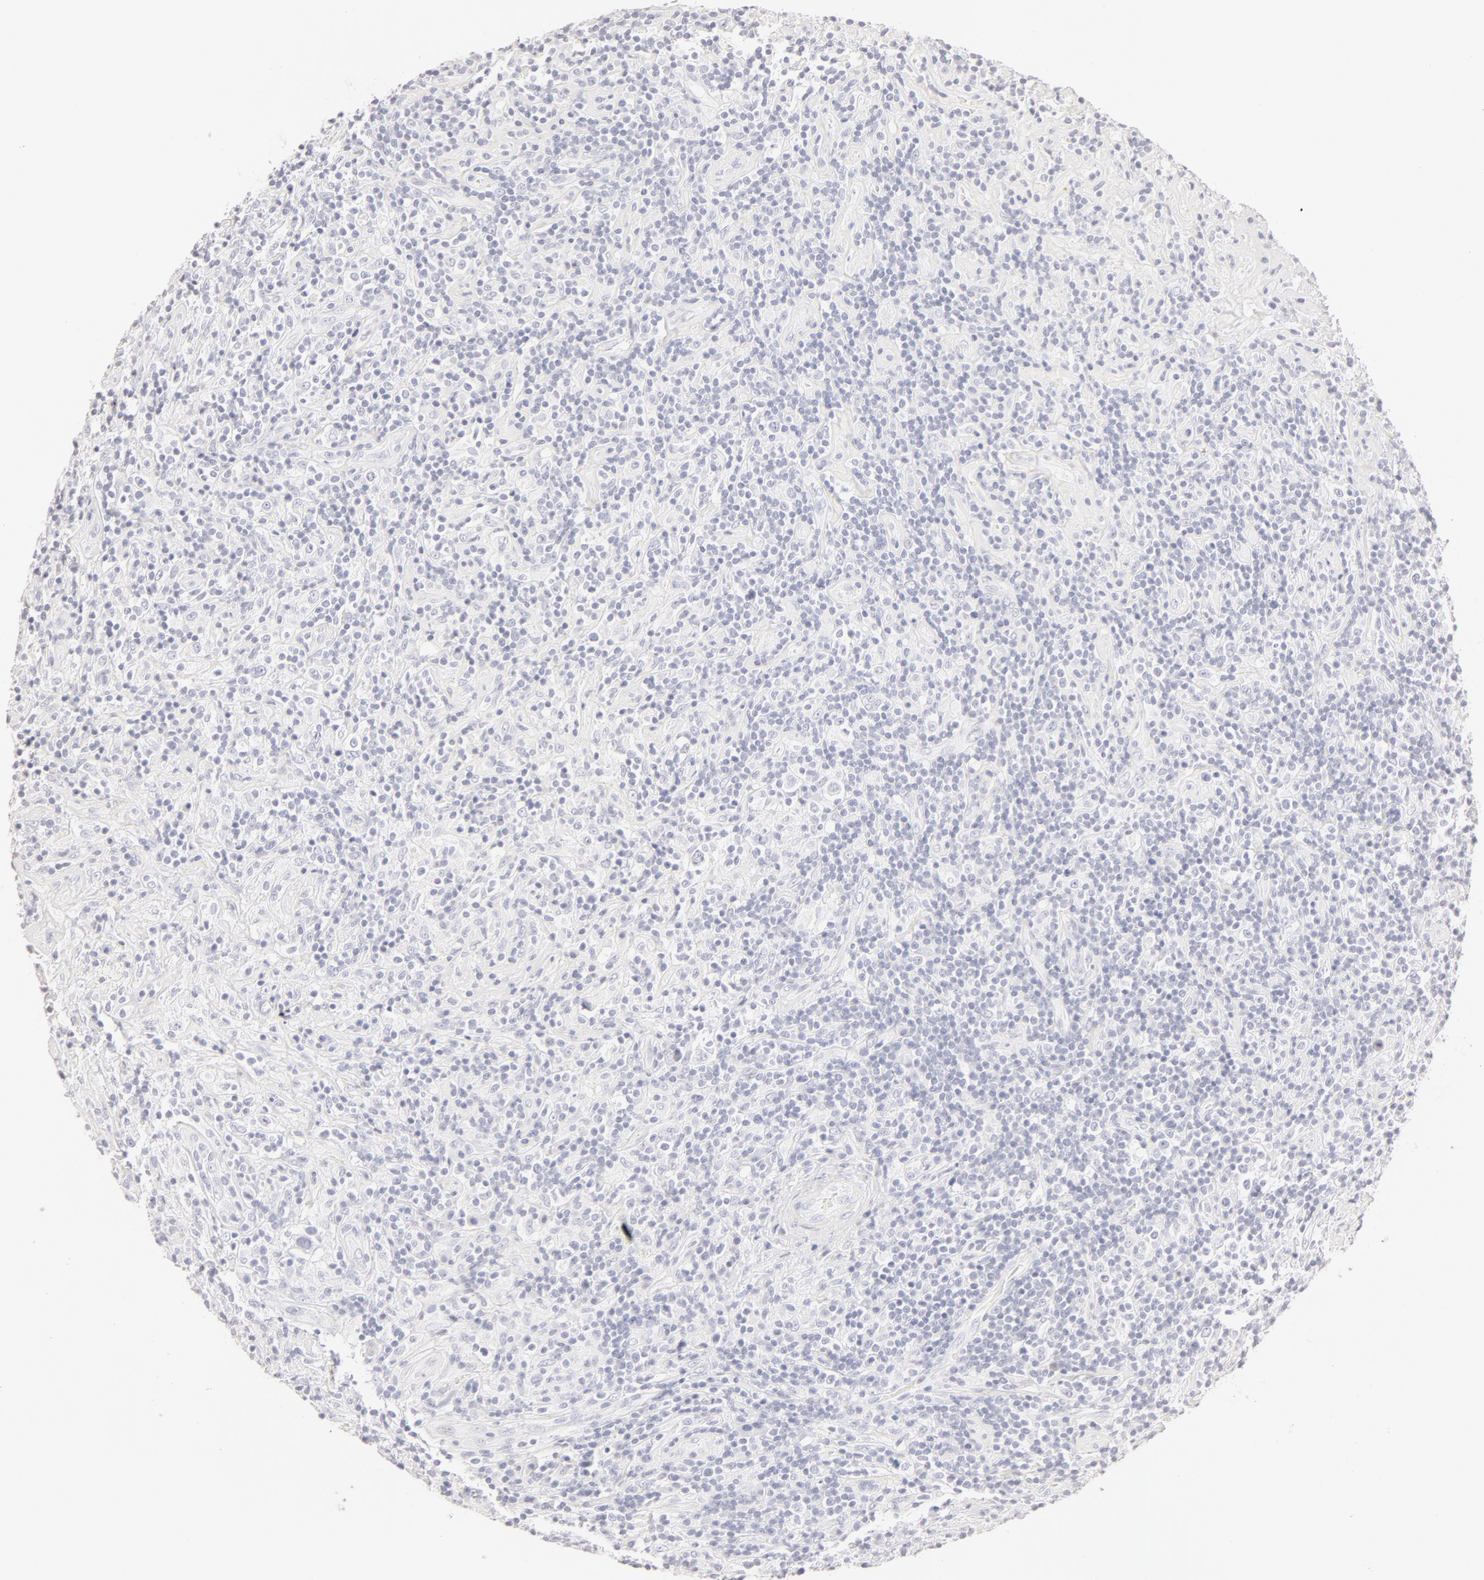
{"staining": {"intensity": "negative", "quantity": "none", "location": "none"}, "tissue": "lymphoma", "cell_type": "Tumor cells", "image_type": "cancer", "snomed": [{"axis": "morphology", "description": "Hodgkin's disease, NOS"}, {"axis": "topography", "description": "Lymph node"}], "caption": "Tumor cells show no significant expression in Hodgkin's disease.", "gene": "LGALS7B", "patient": {"sex": "male", "age": 46}}